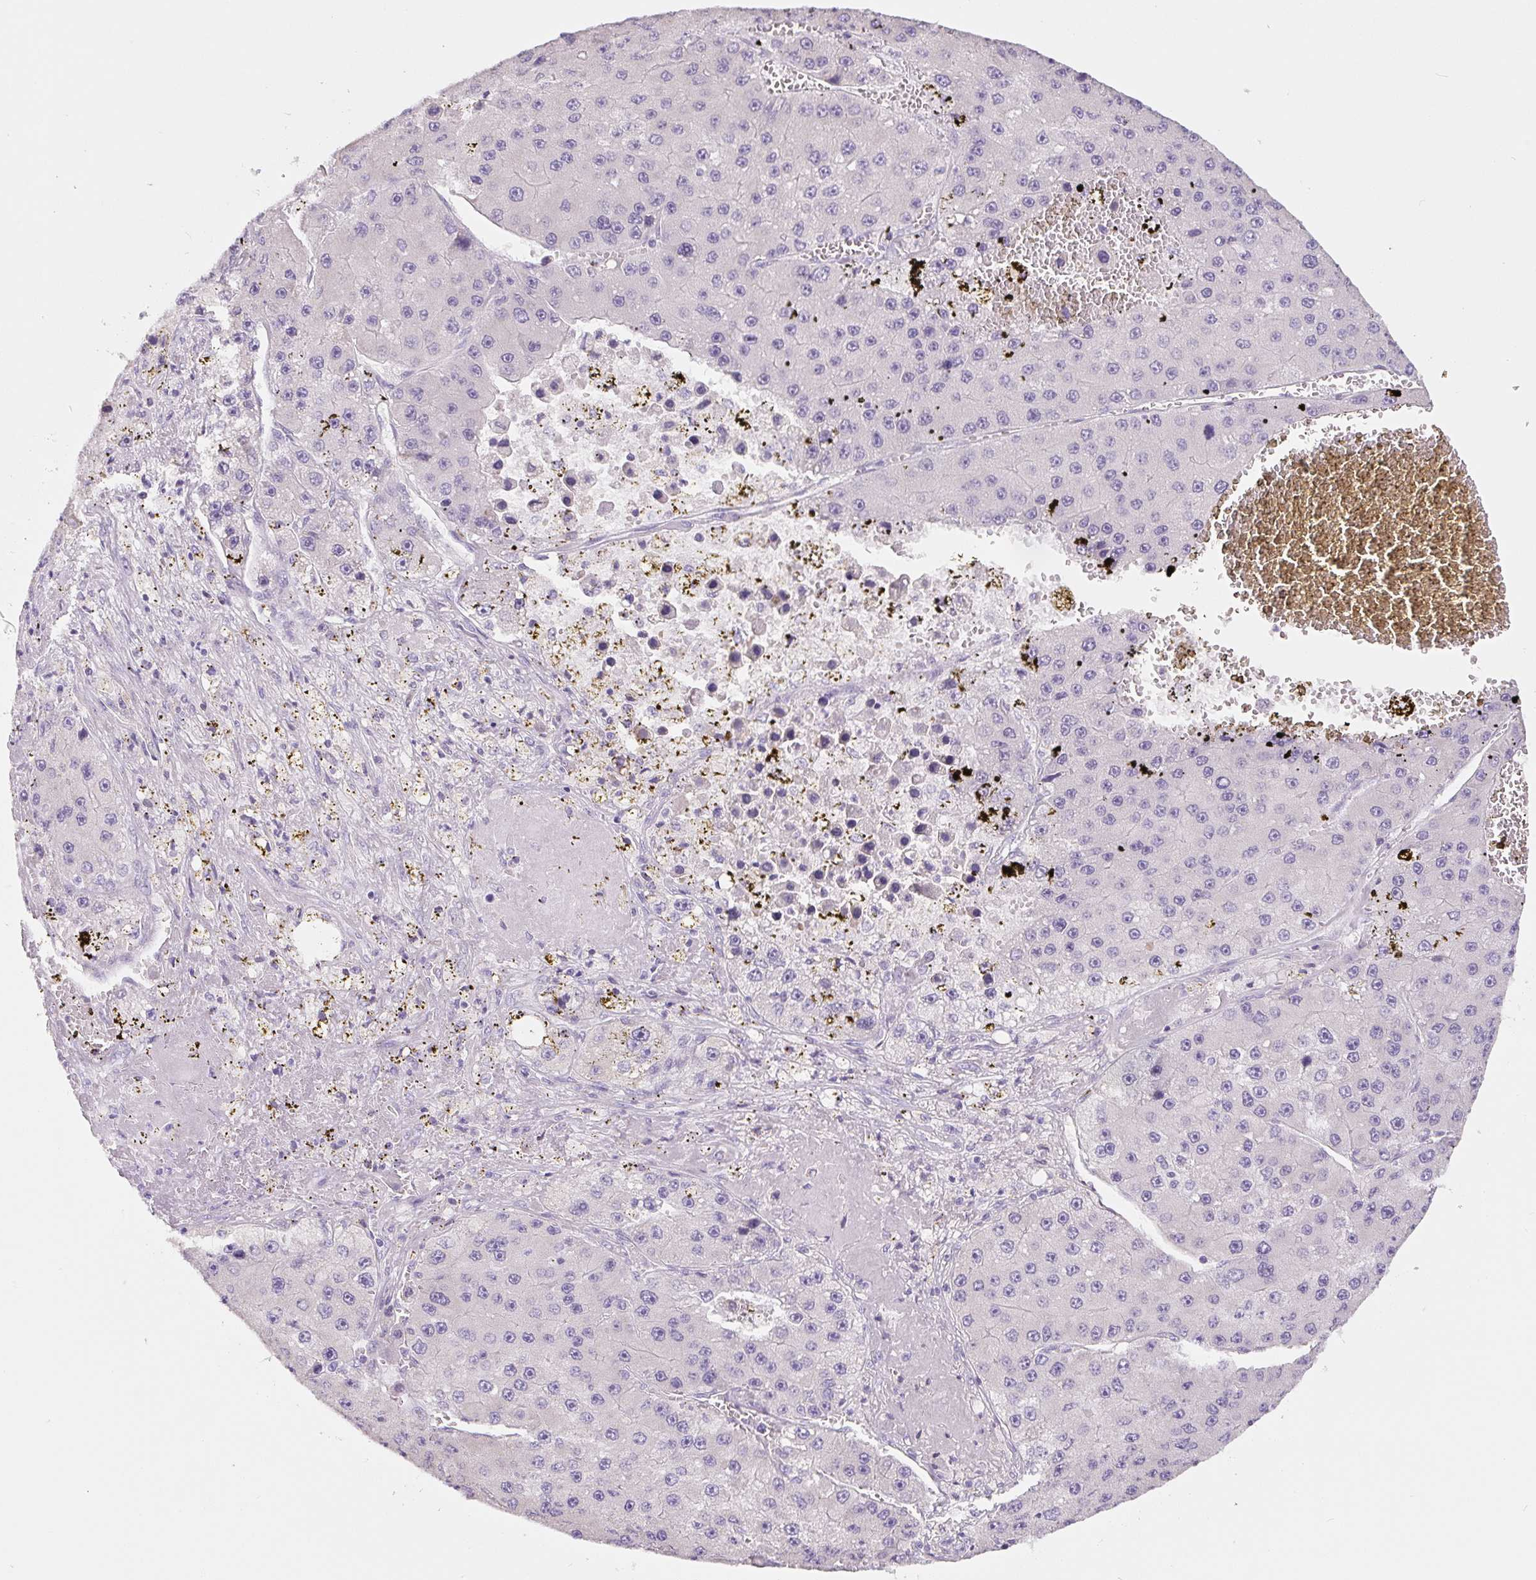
{"staining": {"intensity": "negative", "quantity": "none", "location": "none"}, "tissue": "liver cancer", "cell_type": "Tumor cells", "image_type": "cancer", "snomed": [{"axis": "morphology", "description": "Carcinoma, Hepatocellular, NOS"}, {"axis": "topography", "description": "Liver"}], "caption": "A photomicrograph of human liver cancer (hepatocellular carcinoma) is negative for staining in tumor cells.", "gene": "PWWP3B", "patient": {"sex": "female", "age": 73}}